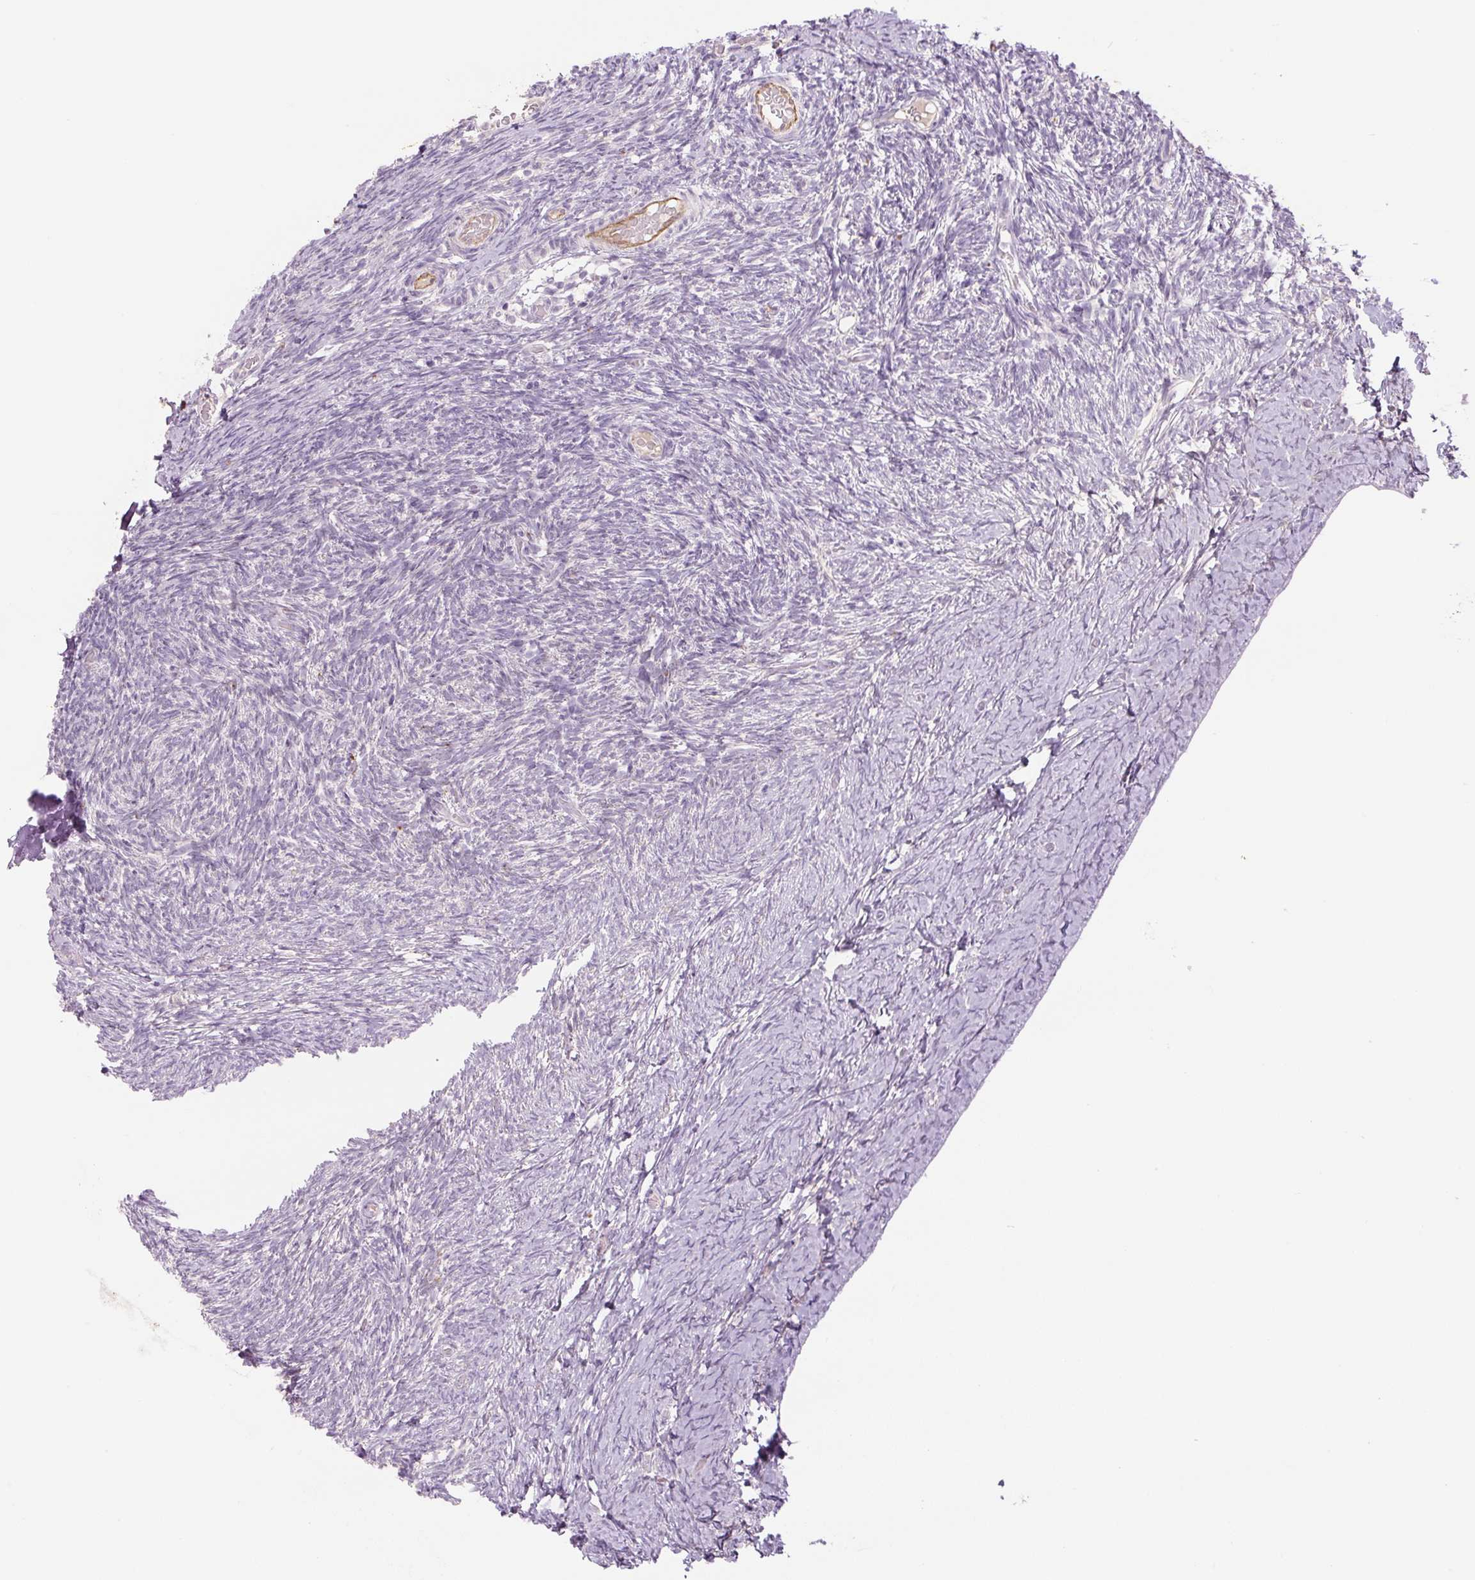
{"staining": {"intensity": "negative", "quantity": "none", "location": "none"}, "tissue": "ovary", "cell_type": "Ovarian stroma cells", "image_type": "normal", "snomed": [{"axis": "morphology", "description": "Normal tissue, NOS"}, {"axis": "topography", "description": "Ovary"}], "caption": "Immunohistochemistry image of benign ovary: ovary stained with DAB demonstrates no significant protein staining in ovarian stroma cells. (Brightfield microscopy of DAB (3,3'-diaminobenzidine) immunohistochemistry at high magnification).", "gene": "TMEM100", "patient": {"sex": "female", "age": 39}}